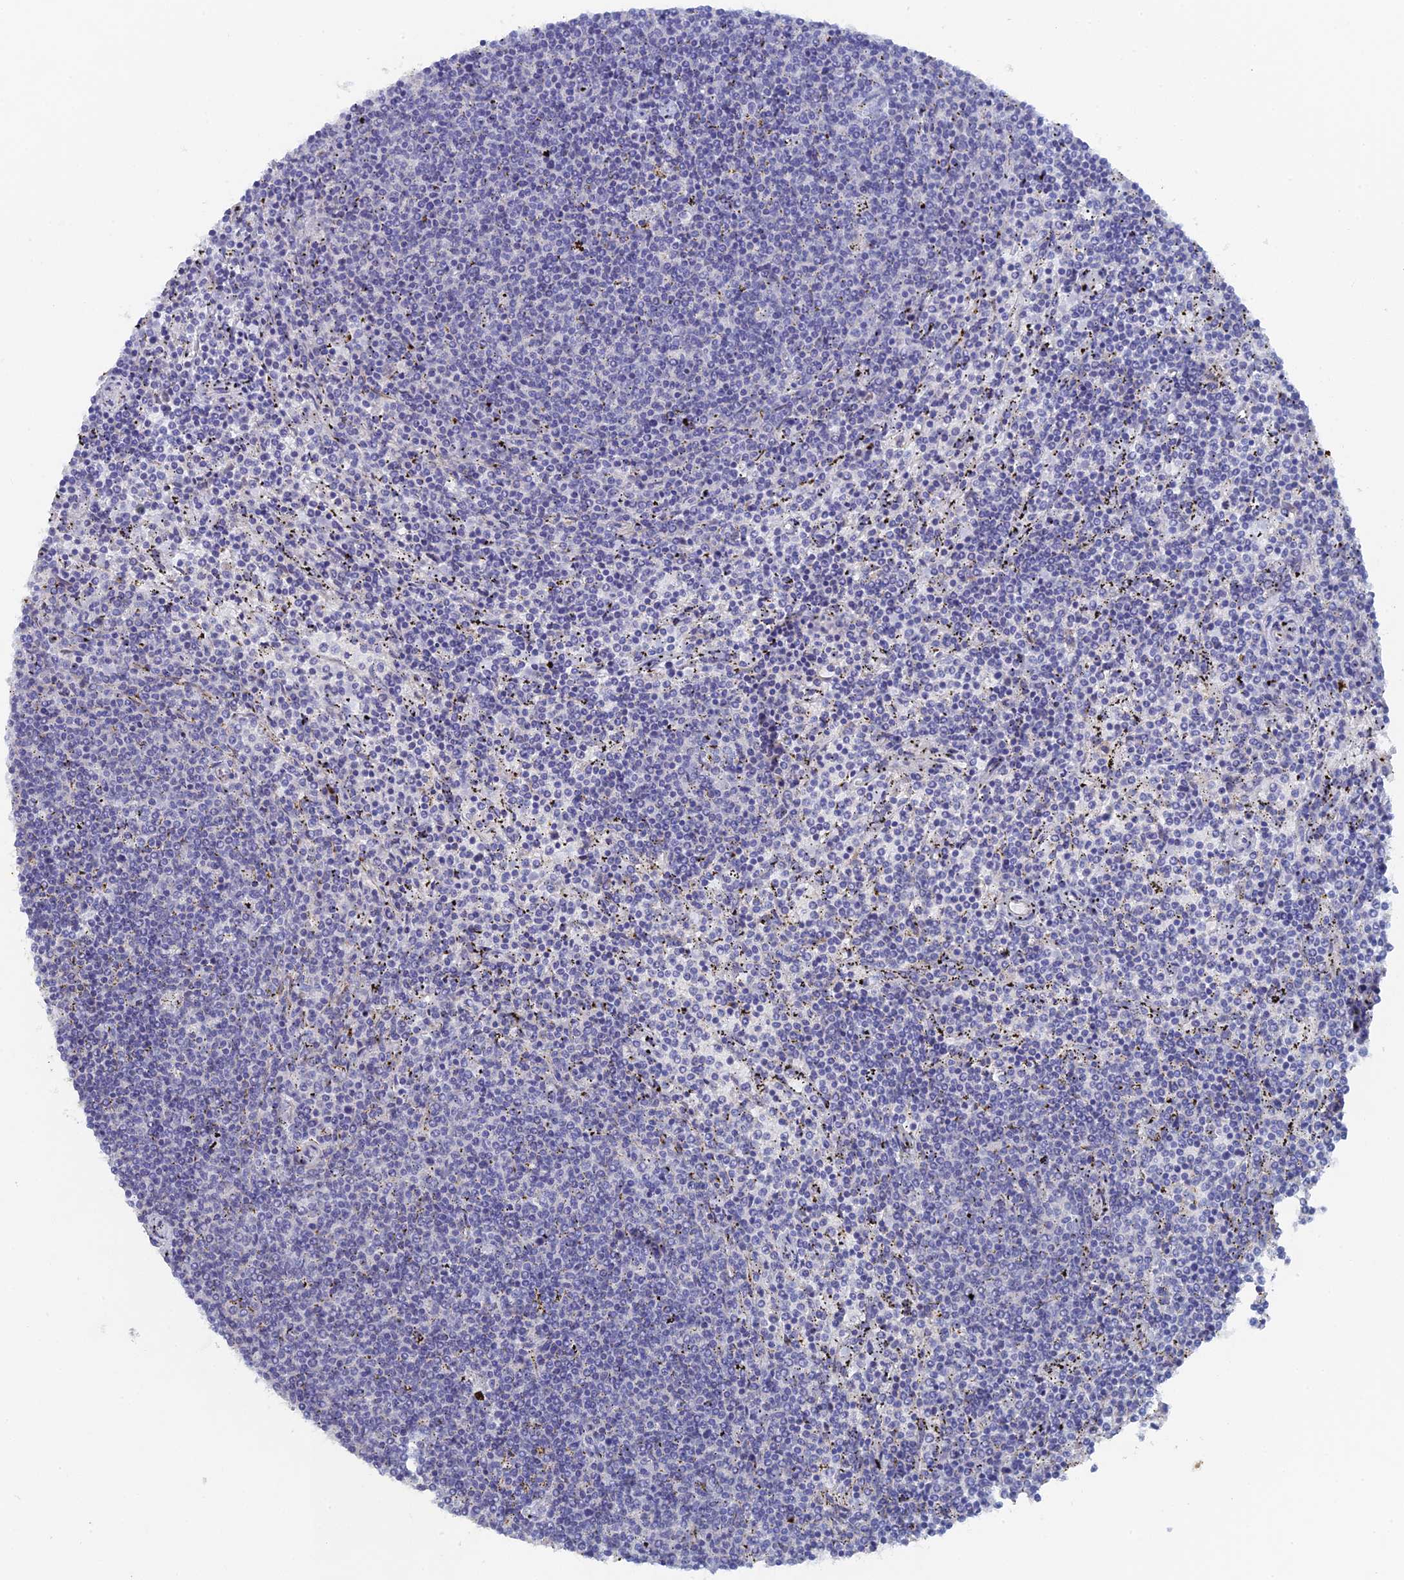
{"staining": {"intensity": "negative", "quantity": "none", "location": "none"}, "tissue": "lymphoma", "cell_type": "Tumor cells", "image_type": "cancer", "snomed": [{"axis": "morphology", "description": "Malignant lymphoma, non-Hodgkin's type, Low grade"}, {"axis": "topography", "description": "Spleen"}], "caption": "A high-resolution image shows immunohistochemistry (IHC) staining of malignant lymphoma, non-Hodgkin's type (low-grade), which displays no significant positivity in tumor cells.", "gene": "SRFBP1", "patient": {"sex": "female", "age": 50}}